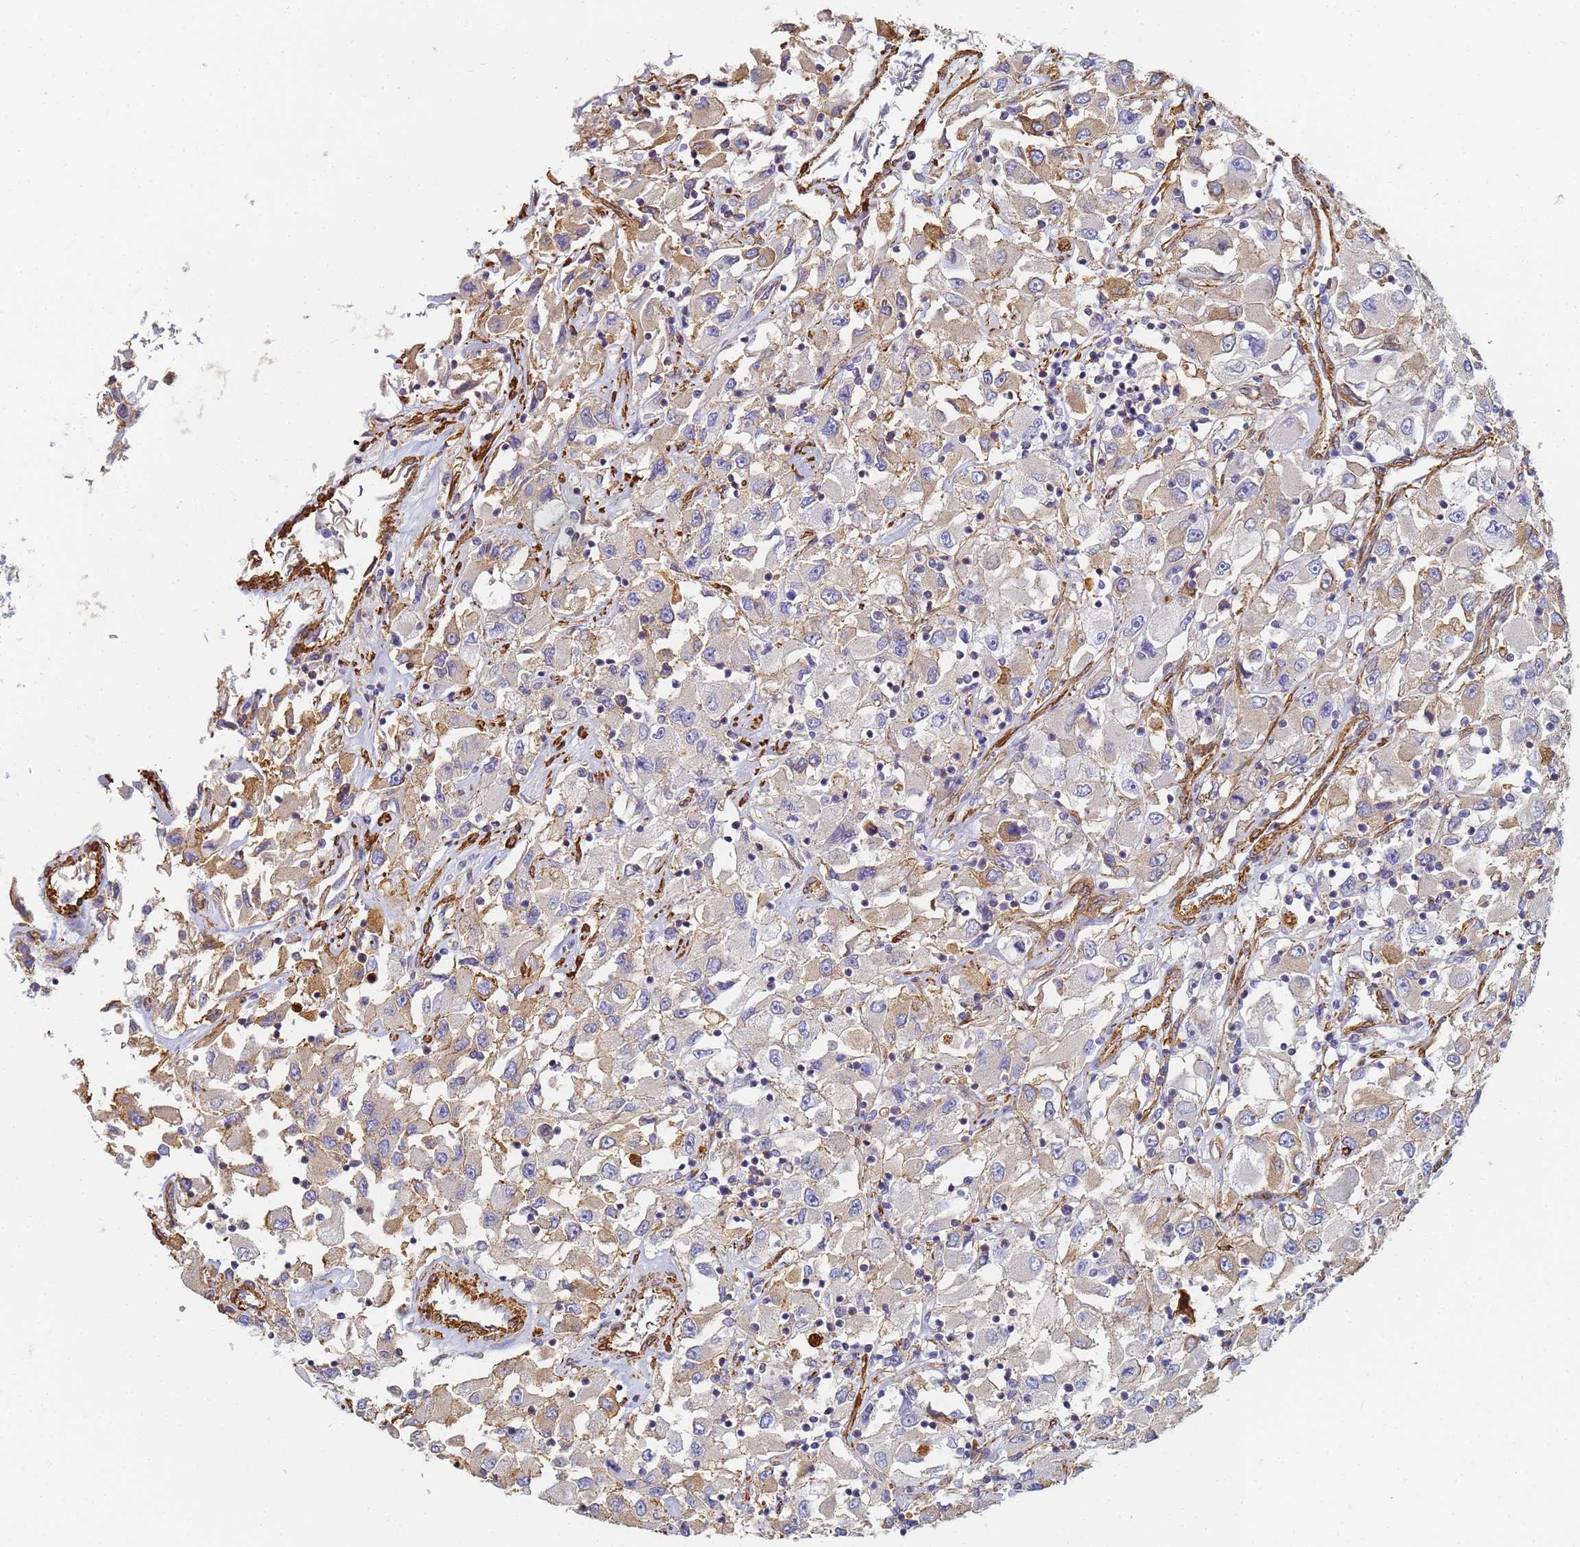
{"staining": {"intensity": "weak", "quantity": "25%-75%", "location": "cytoplasmic/membranous"}, "tissue": "renal cancer", "cell_type": "Tumor cells", "image_type": "cancer", "snomed": [{"axis": "morphology", "description": "Adenocarcinoma, NOS"}, {"axis": "topography", "description": "Kidney"}], "caption": "Weak cytoplasmic/membranous protein staining is present in about 25%-75% of tumor cells in adenocarcinoma (renal).", "gene": "TPM1", "patient": {"sex": "female", "age": 52}}